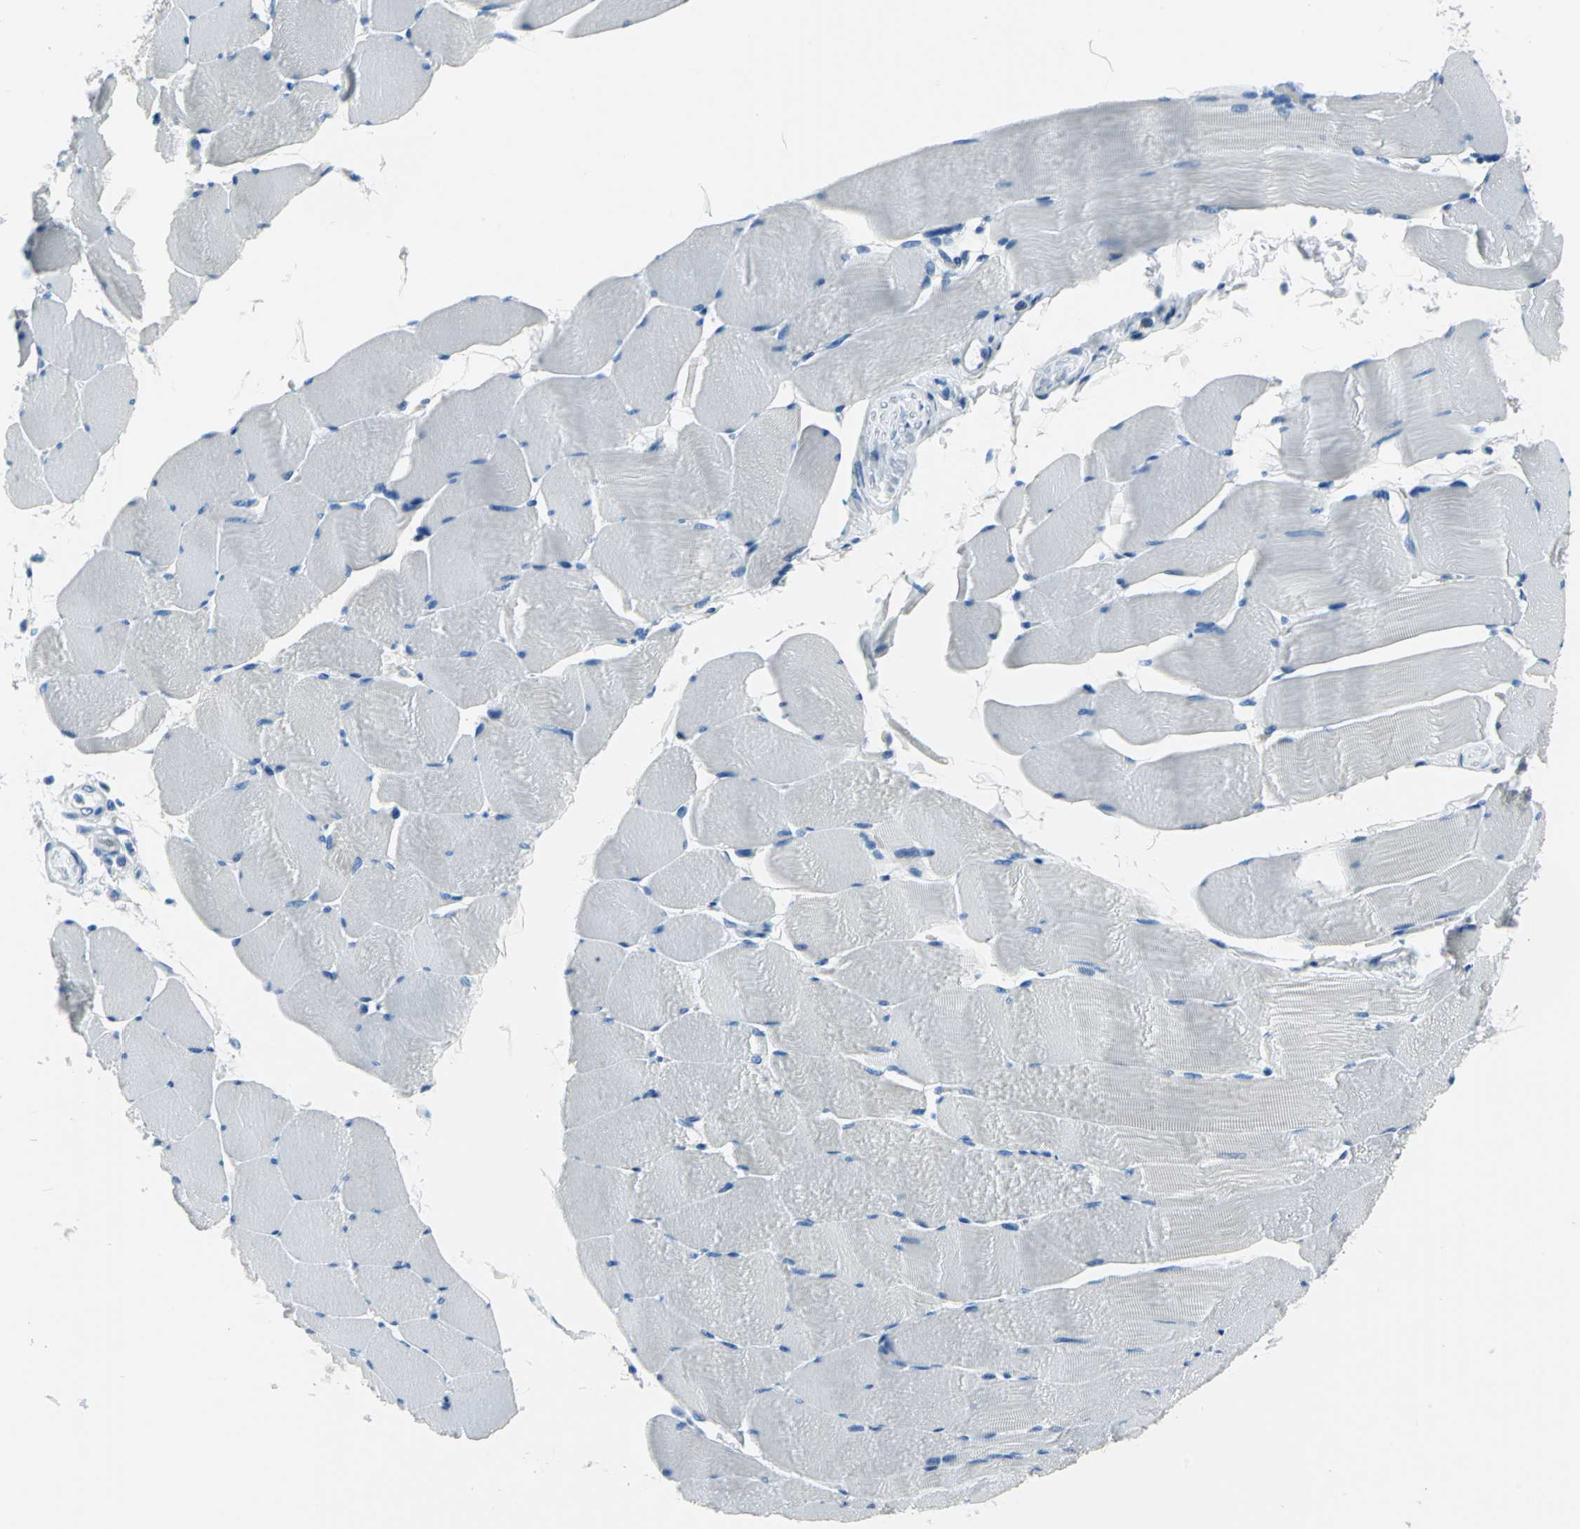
{"staining": {"intensity": "negative", "quantity": "none", "location": "none"}, "tissue": "skeletal muscle", "cell_type": "Myocytes", "image_type": "normal", "snomed": [{"axis": "morphology", "description": "Normal tissue, NOS"}, {"axis": "topography", "description": "Skeletal muscle"}], "caption": "A micrograph of human skeletal muscle is negative for staining in myocytes. The staining is performed using DAB (3,3'-diaminobenzidine) brown chromogen with nuclei counter-stained in using hematoxylin.", "gene": "SFN", "patient": {"sex": "male", "age": 62}}